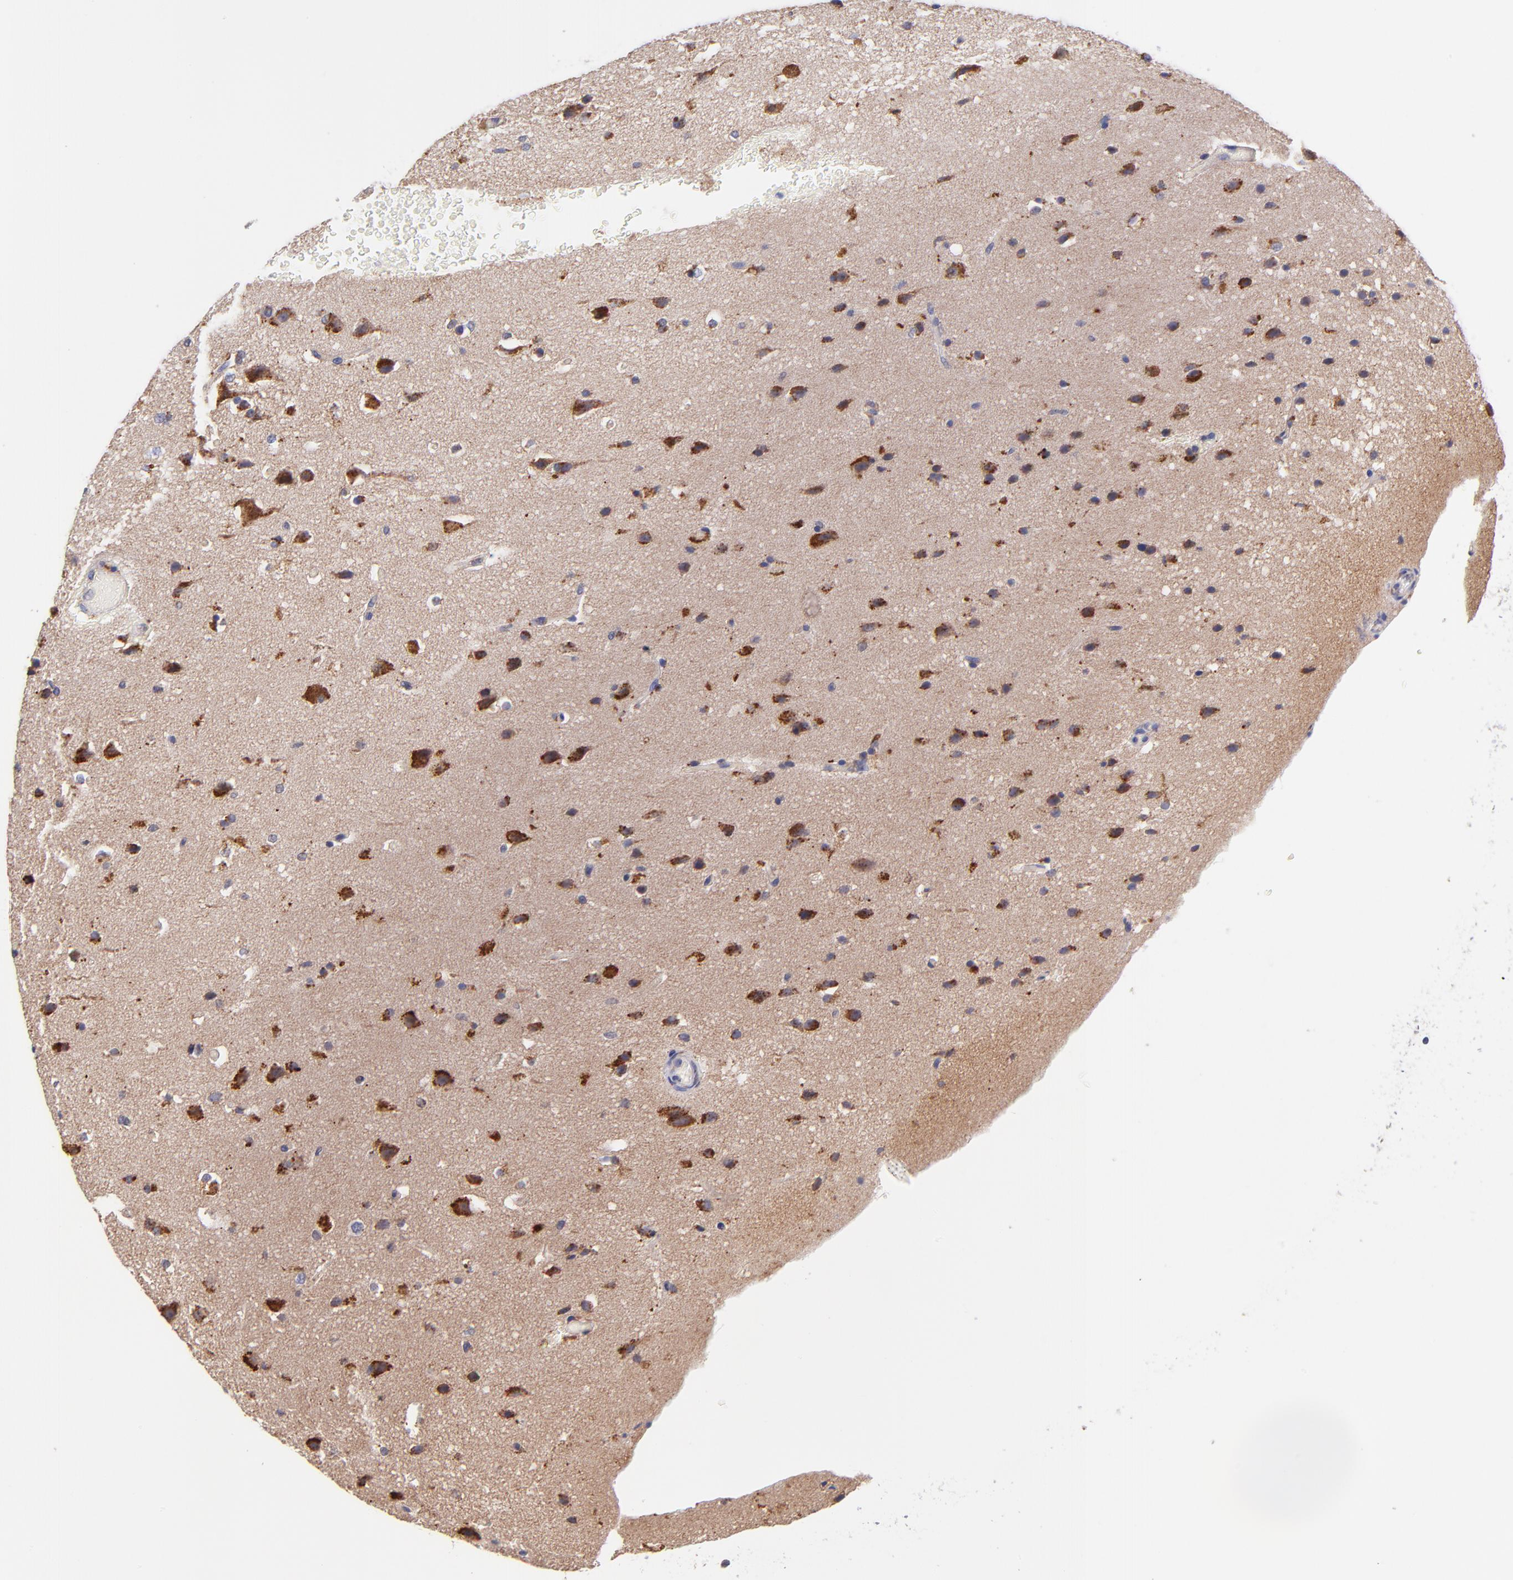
{"staining": {"intensity": "weak", "quantity": "<25%", "location": "cytoplasmic/membranous"}, "tissue": "glioma", "cell_type": "Tumor cells", "image_type": "cancer", "snomed": [{"axis": "morphology", "description": "Glioma, malignant, Low grade"}, {"axis": "topography", "description": "Cerebral cortex"}], "caption": "Histopathology image shows no protein expression in tumor cells of malignant glioma (low-grade) tissue.", "gene": "NDUFB7", "patient": {"sex": "female", "age": 47}}